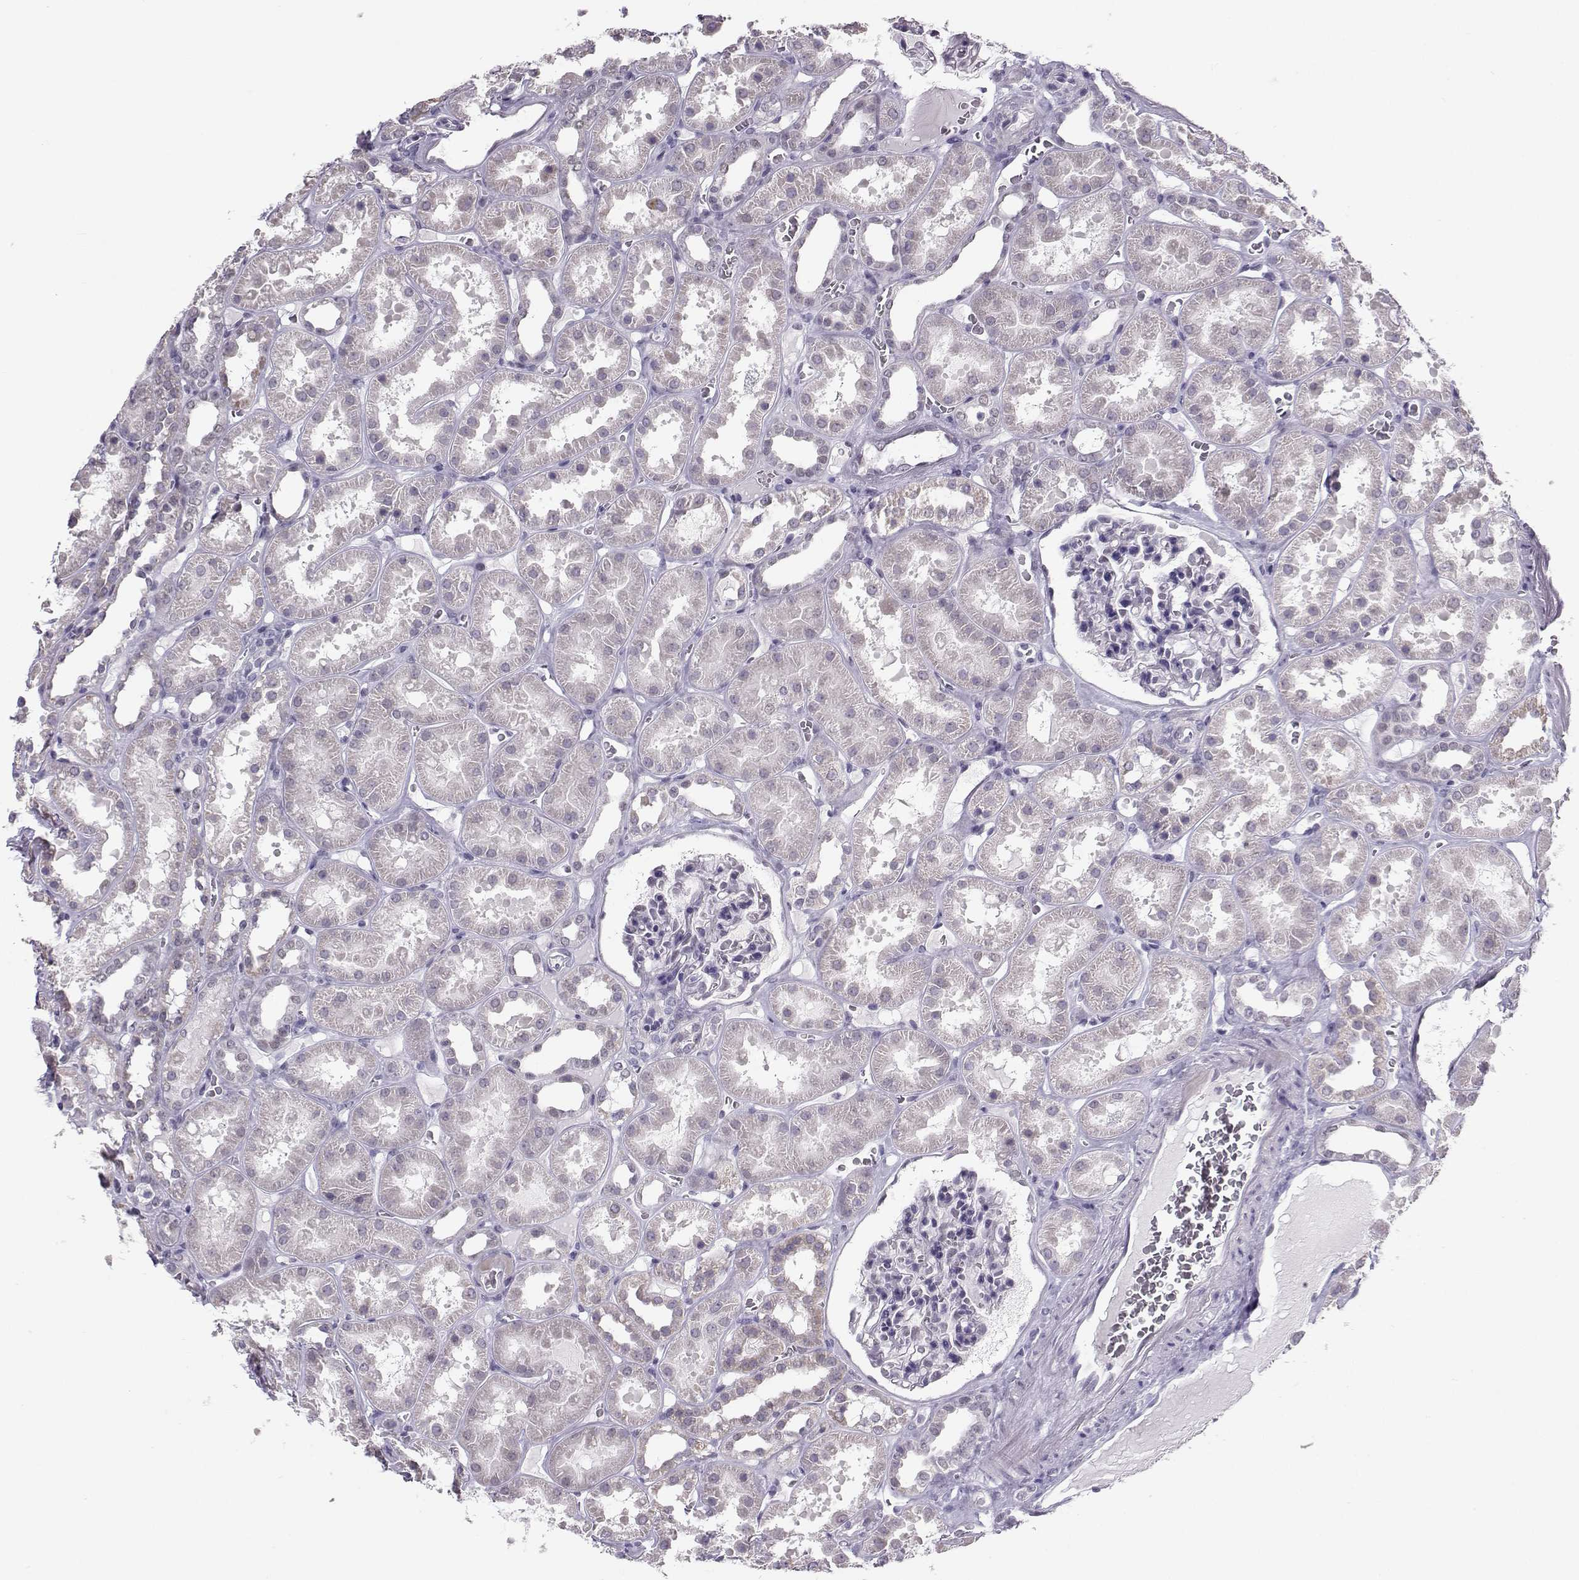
{"staining": {"intensity": "negative", "quantity": "none", "location": "none"}, "tissue": "kidney", "cell_type": "Cells in glomeruli", "image_type": "normal", "snomed": [{"axis": "morphology", "description": "Normal tissue, NOS"}, {"axis": "topography", "description": "Kidney"}], "caption": "DAB immunohistochemical staining of benign kidney demonstrates no significant expression in cells in glomeruli.", "gene": "DNAAF1", "patient": {"sex": "female", "age": 41}}